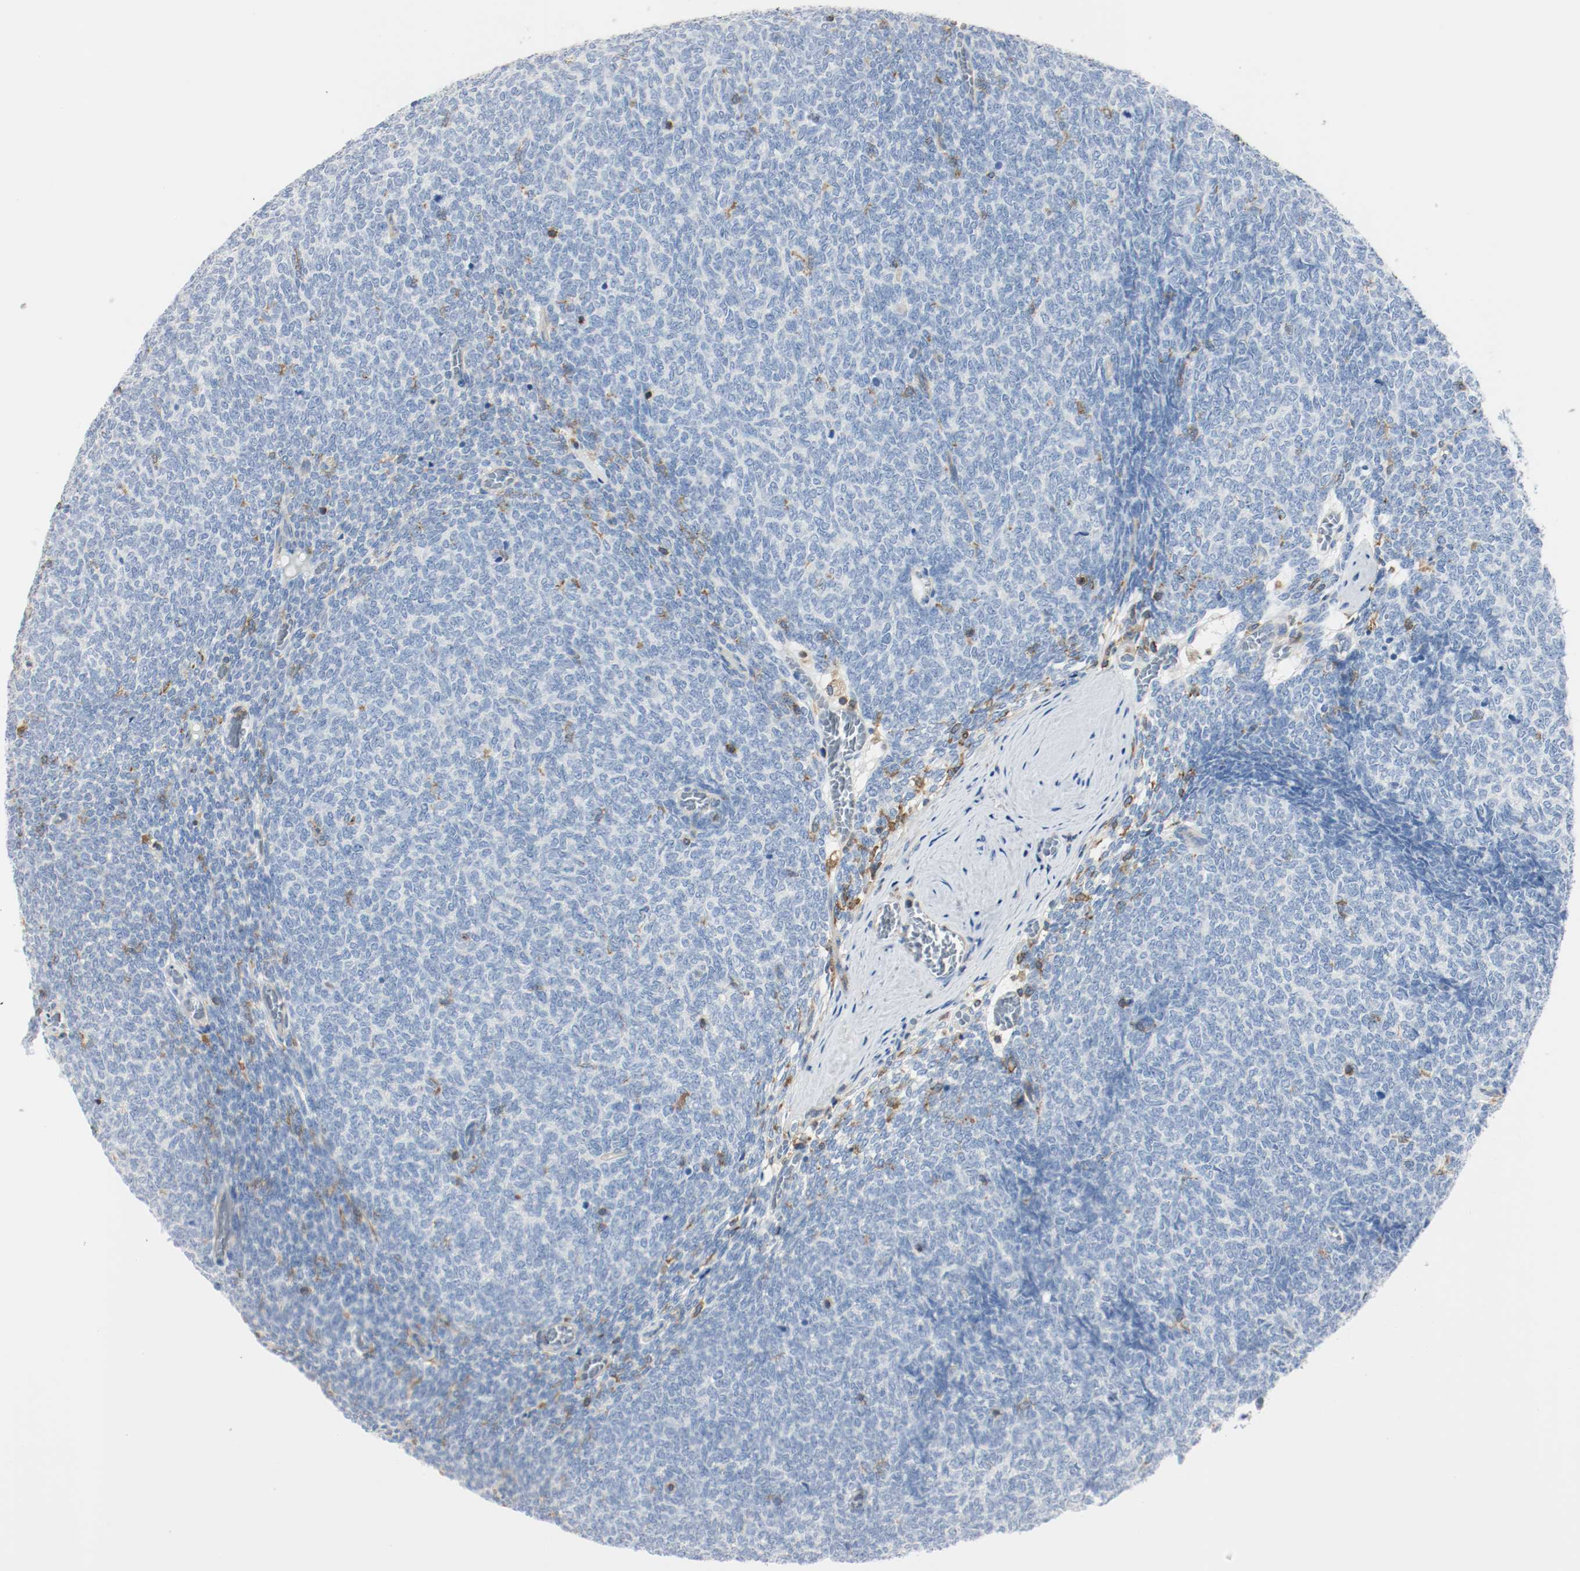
{"staining": {"intensity": "negative", "quantity": "none", "location": "none"}, "tissue": "renal cancer", "cell_type": "Tumor cells", "image_type": "cancer", "snomed": [{"axis": "morphology", "description": "Neoplasm, malignant, NOS"}, {"axis": "topography", "description": "Kidney"}], "caption": "There is no significant positivity in tumor cells of malignant neoplasm (renal).", "gene": "ARPC1B", "patient": {"sex": "male", "age": 28}}